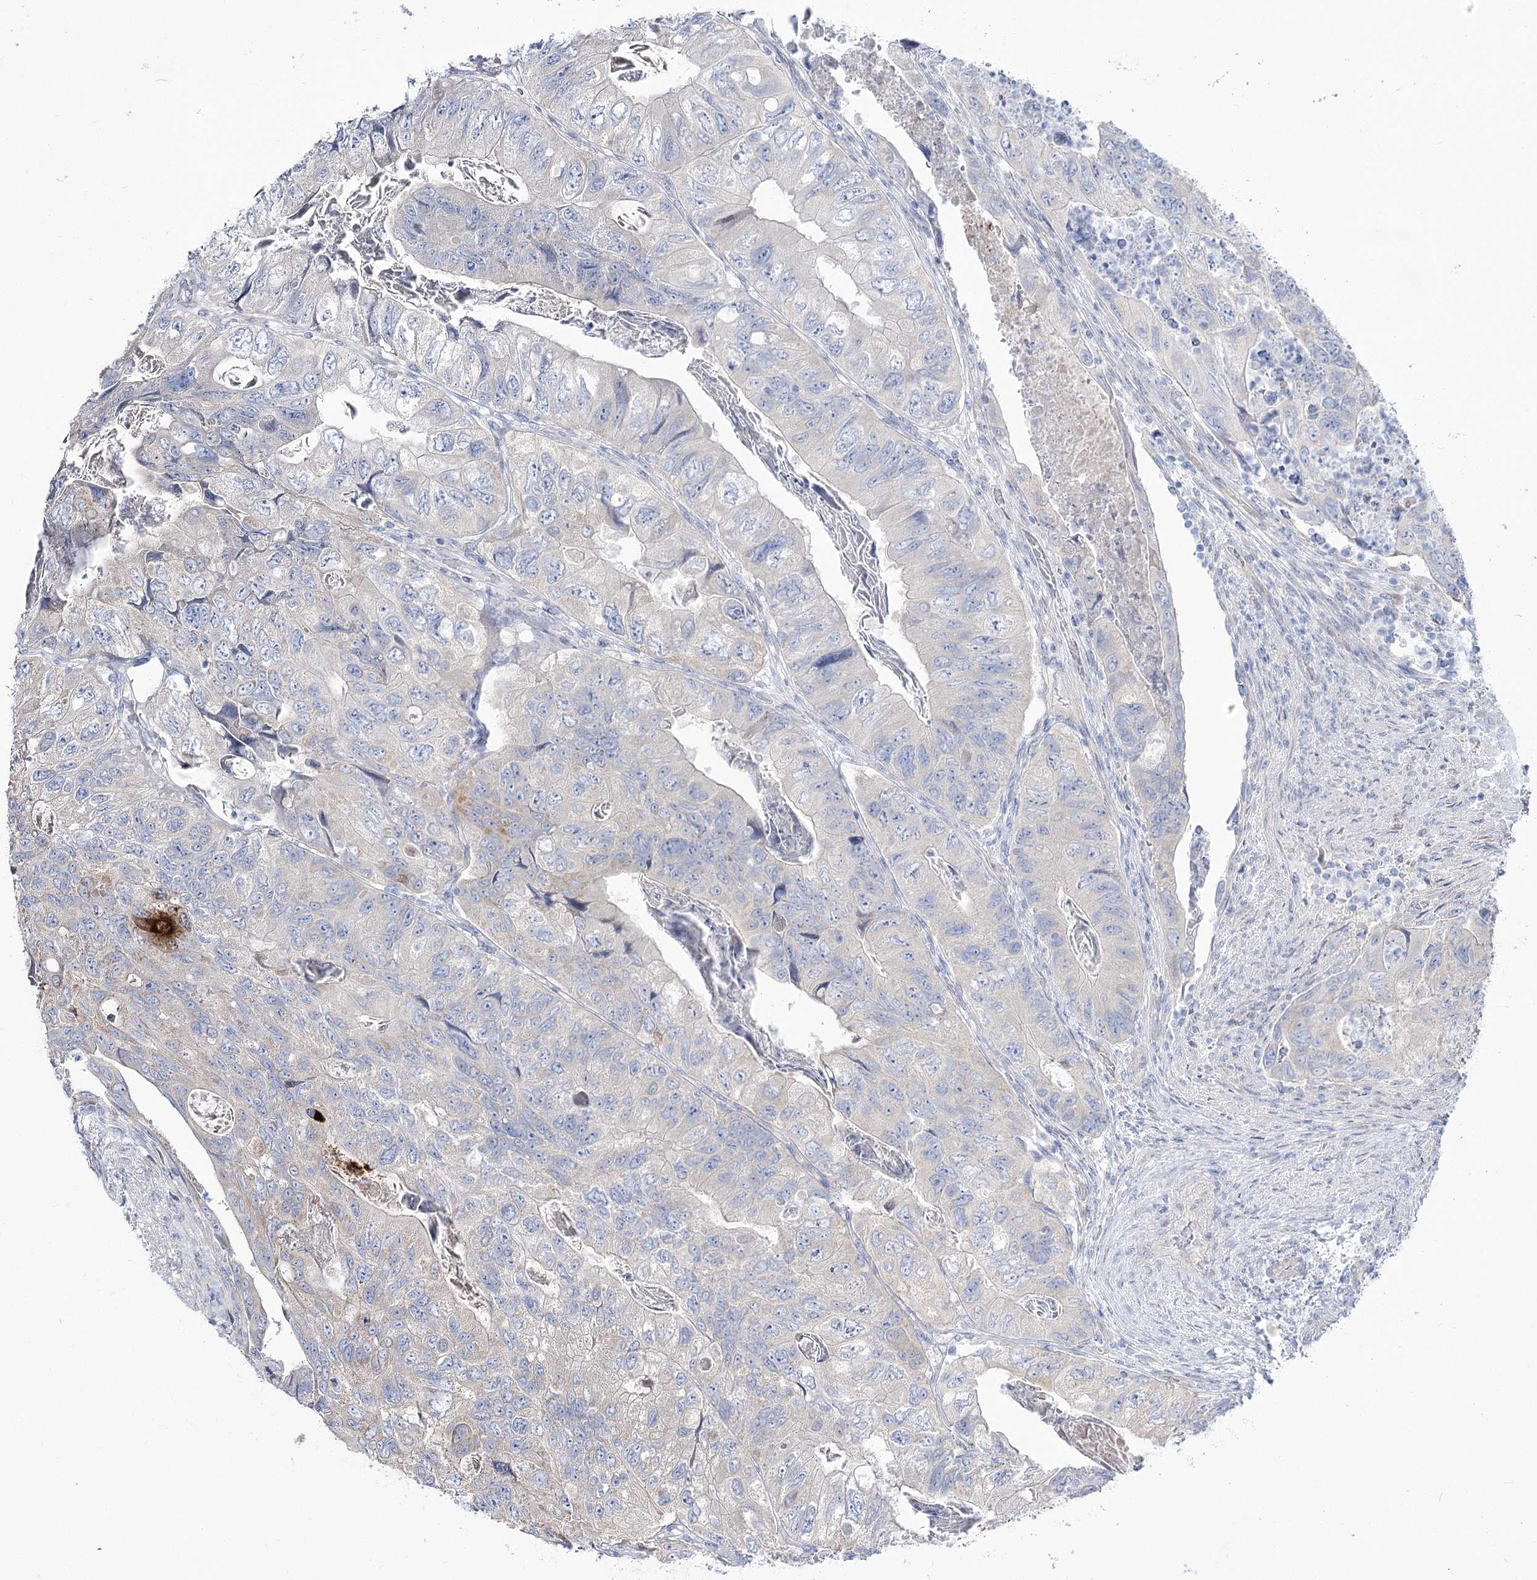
{"staining": {"intensity": "negative", "quantity": "none", "location": "none"}, "tissue": "colorectal cancer", "cell_type": "Tumor cells", "image_type": "cancer", "snomed": [{"axis": "morphology", "description": "Adenocarcinoma, NOS"}, {"axis": "topography", "description": "Rectum"}], "caption": "Histopathology image shows no significant protein expression in tumor cells of adenocarcinoma (colorectal).", "gene": "SUOX", "patient": {"sex": "male", "age": 63}}